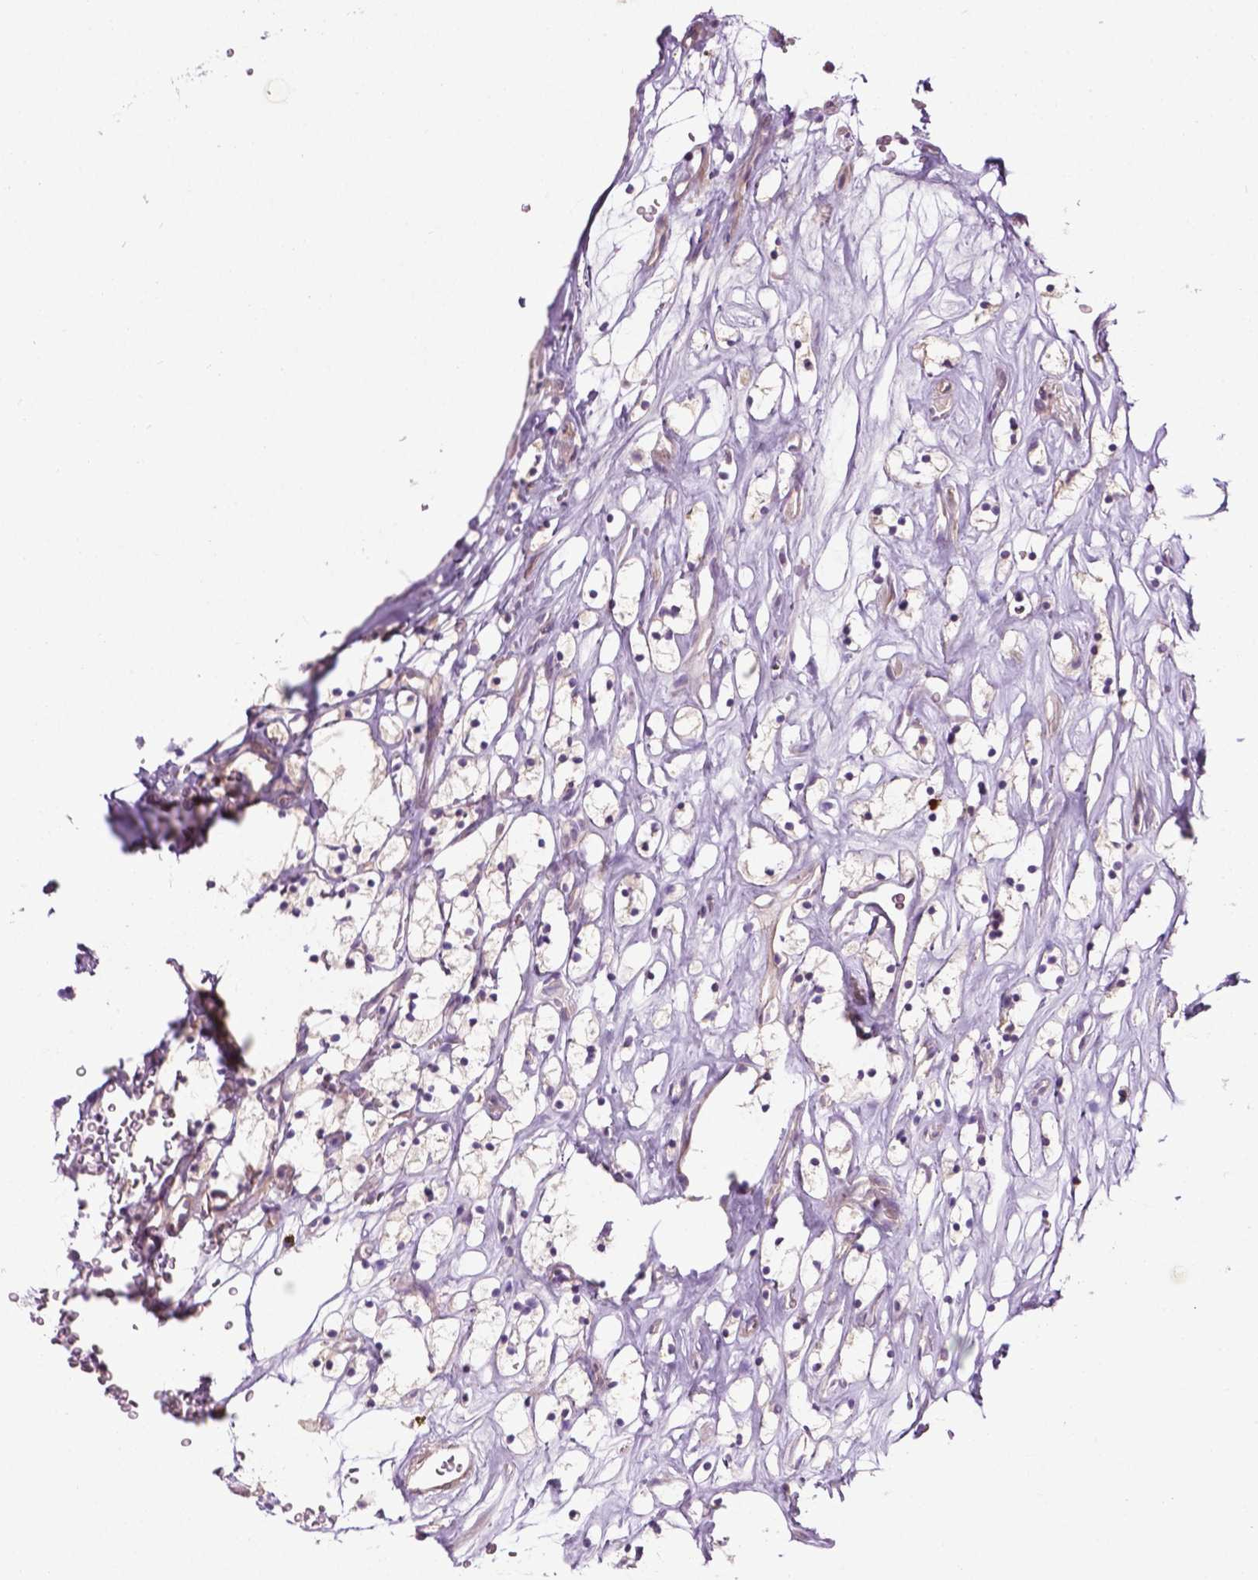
{"staining": {"intensity": "negative", "quantity": "none", "location": "none"}, "tissue": "renal cancer", "cell_type": "Tumor cells", "image_type": "cancer", "snomed": [{"axis": "morphology", "description": "Adenocarcinoma, NOS"}, {"axis": "topography", "description": "Kidney"}], "caption": "IHC image of human adenocarcinoma (renal) stained for a protein (brown), which reveals no positivity in tumor cells.", "gene": "SPECC1L", "patient": {"sex": "female", "age": 64}}